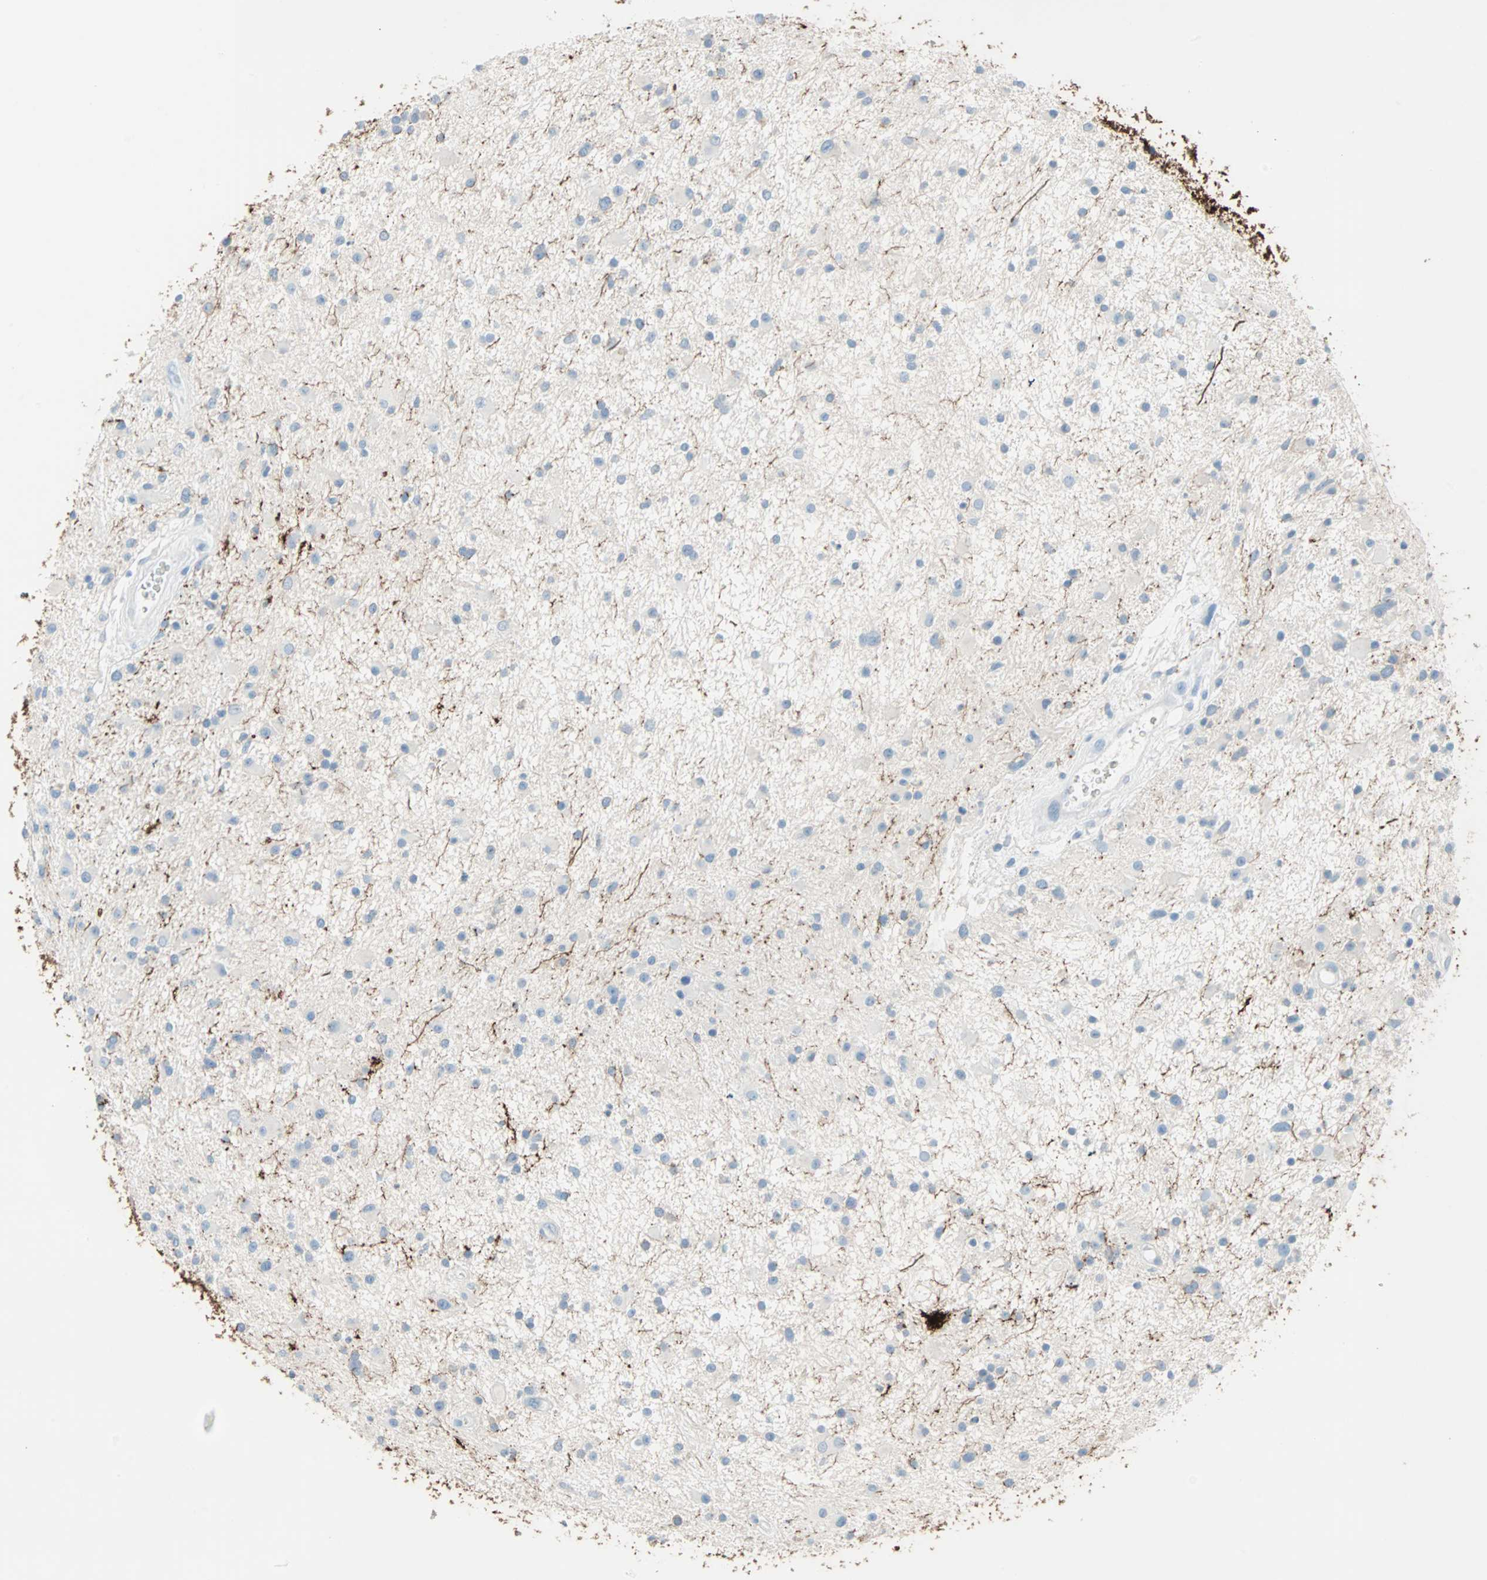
{"staining": {"intensity": "negative", "quantity": "none", "location": "none"}, "tissue": "glioma", "cell_type": "Tumor cells", "image_type": "cancer", "snomed": [{"axis": "morphology", "description": "Glioma, malignant, High grade"}, {"axis": "topography", "description": "Brain"}], "caption": "Malignant glioma (high-grade) was stained to show a protein in brown. There is no significant positivity in tumor cells. Brightfield microscopy of immunohistochemistry (IHC) stained with DAB (3,3'-diaminobenzidine) (brown) and hematoxylin (blue), captured at high magnification.", "gene": "STX1A", "patient": {"sex": "male", "age": 33}}